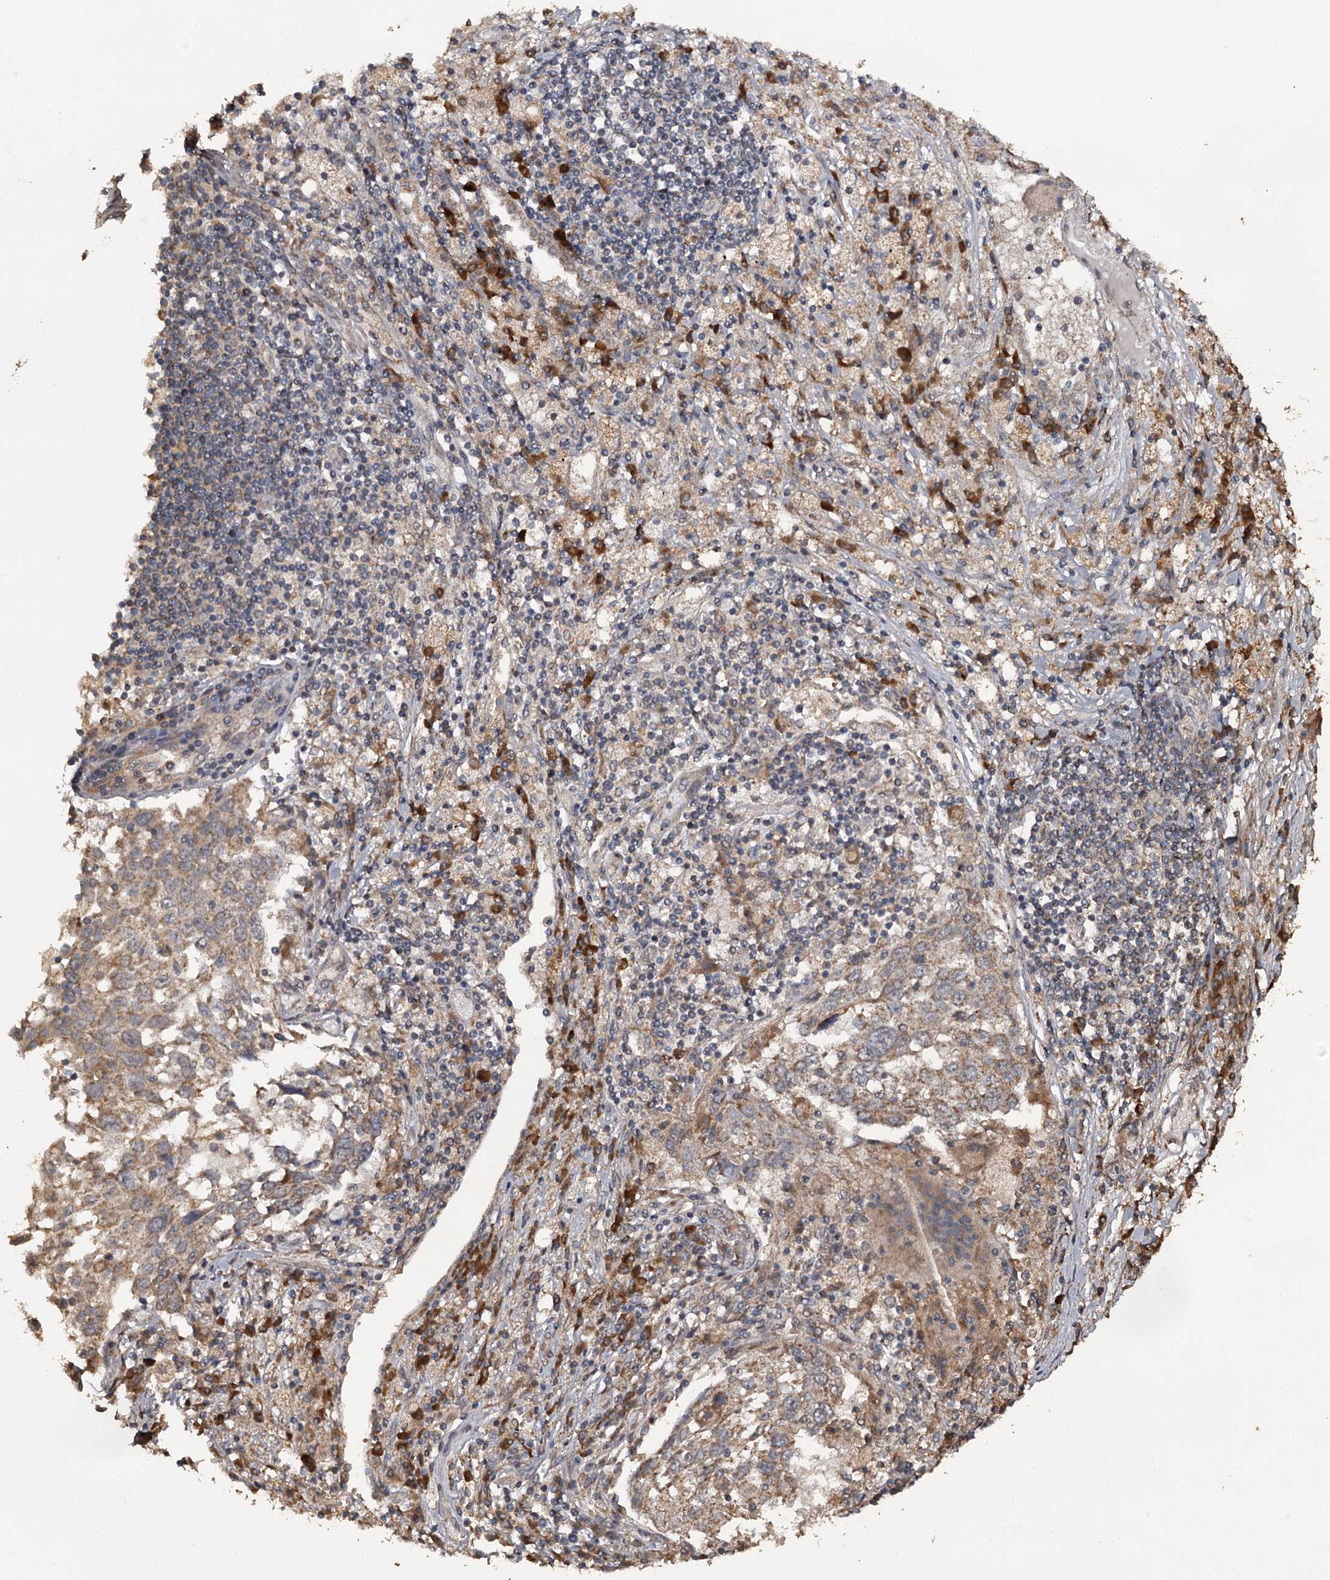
{"staining": {"intensity": "moderate", "quantity": ">75%", "location": "cytoplasmic/membranous"}, "tissue": "lung cancer", "cell_type": "Tumor cells", "image_type": "cancer", "snomed": [{"axis": "morphology", "description": "Squamous cell carcinoma, NOS"}, {"axis": "topography", "description": "Lung"}], "caption": "This image shows IHC staining of human lung cancer (squamous cell carcinoma), with medium moderate cytoplasmic/membranous positivity in approximately >75% of tumor cells.", "gene": "WIPI1", "patient": {"sex": "male", "age": 65}}